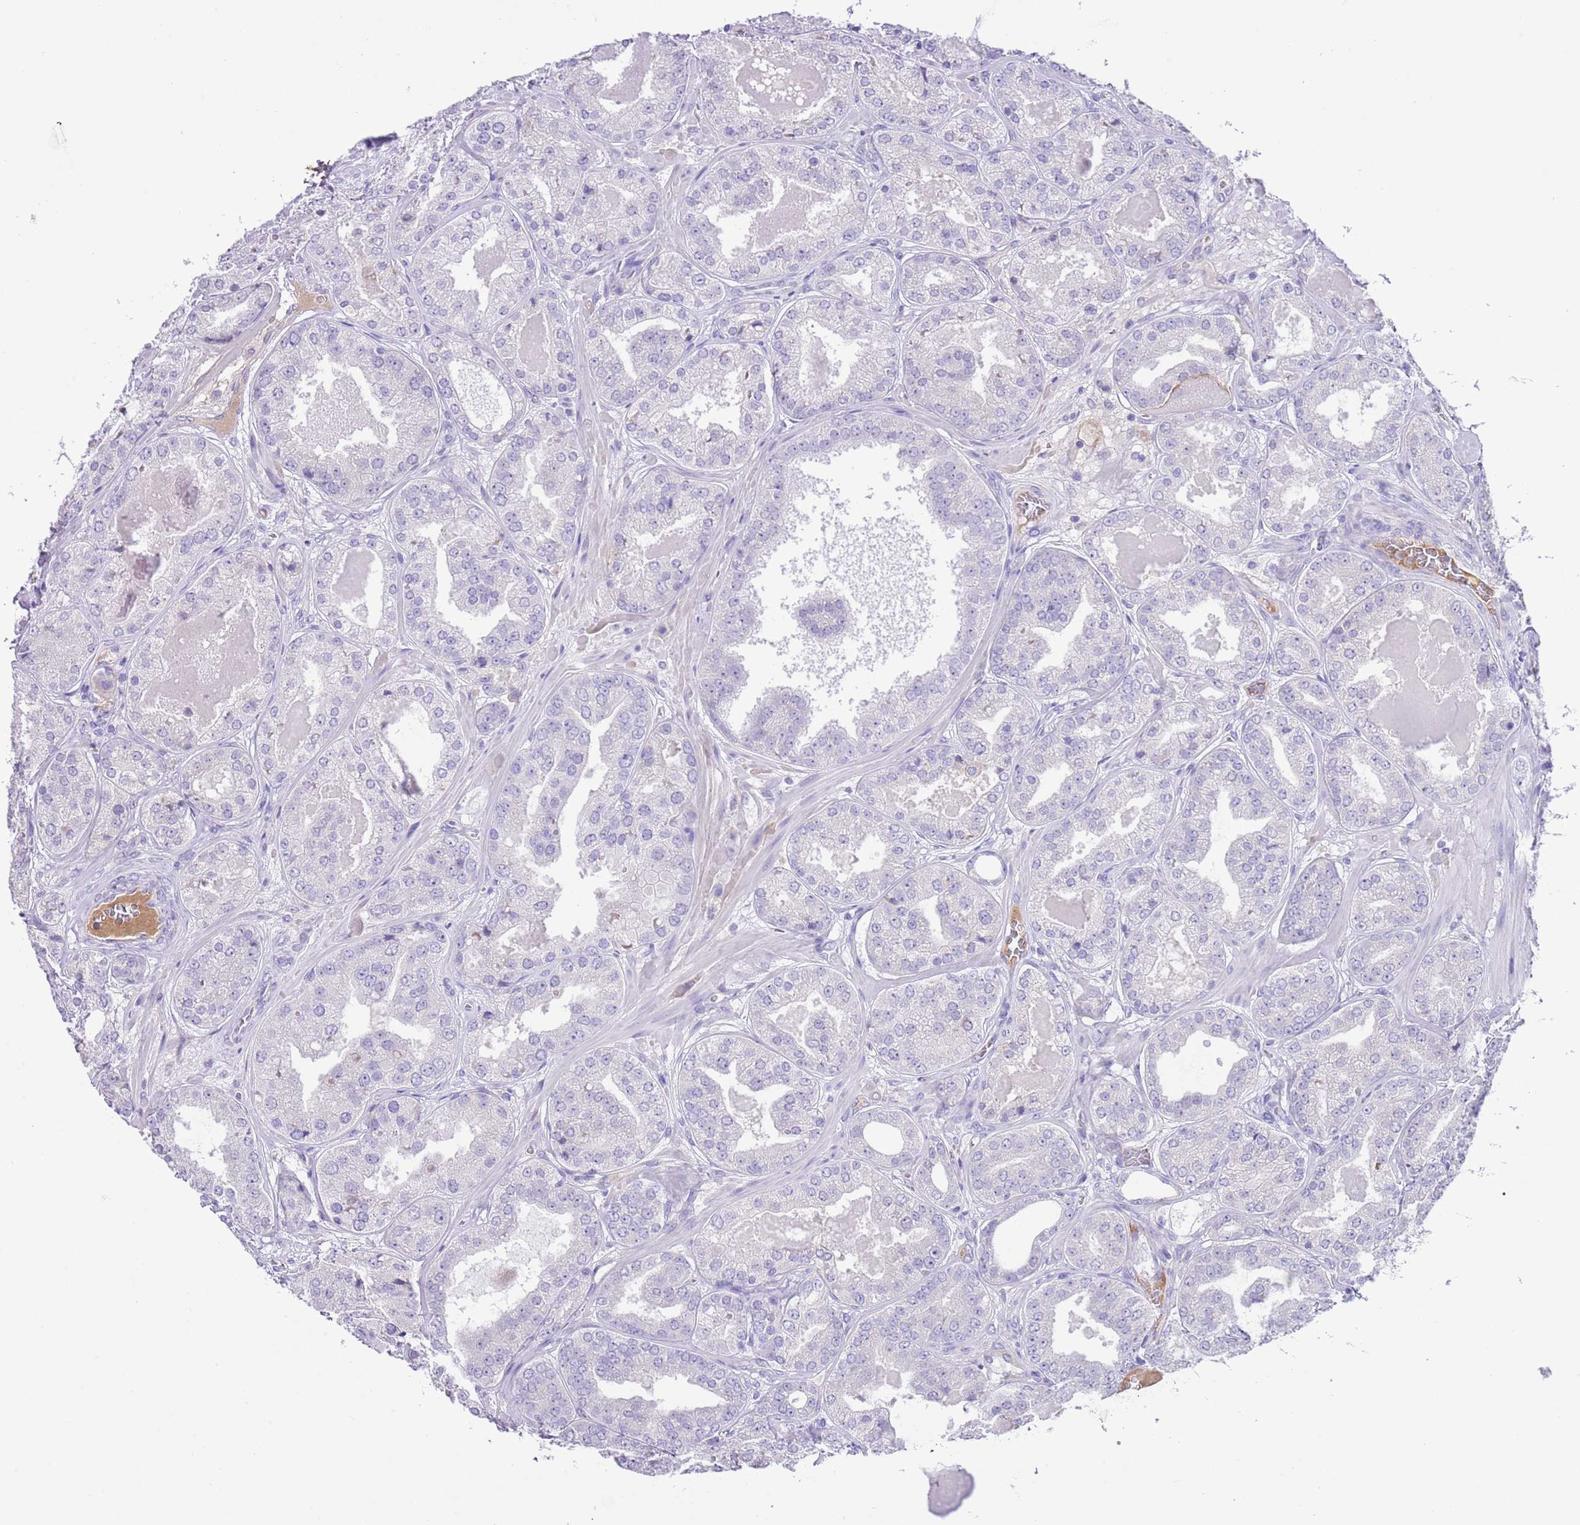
{"staining": {"intensity": "negative", "quantity": "none", "location": "none"}, "tissue": "prostate cancer", "cell_type": "Tumor cells", "image_type": "cancer", "snomed": [{"axis": "morphology", "description": "Adenocarcinoma, High grade"}, {"axis": "topography", "description": "Prostate"}], "caption": "Histopathology image shows no protein positivity in tumor cells of prostate cancer (high-grade adenocarcinoma) tissue.", "gene": "IGF1", "patient": {"sex": "male", "age": 63}}